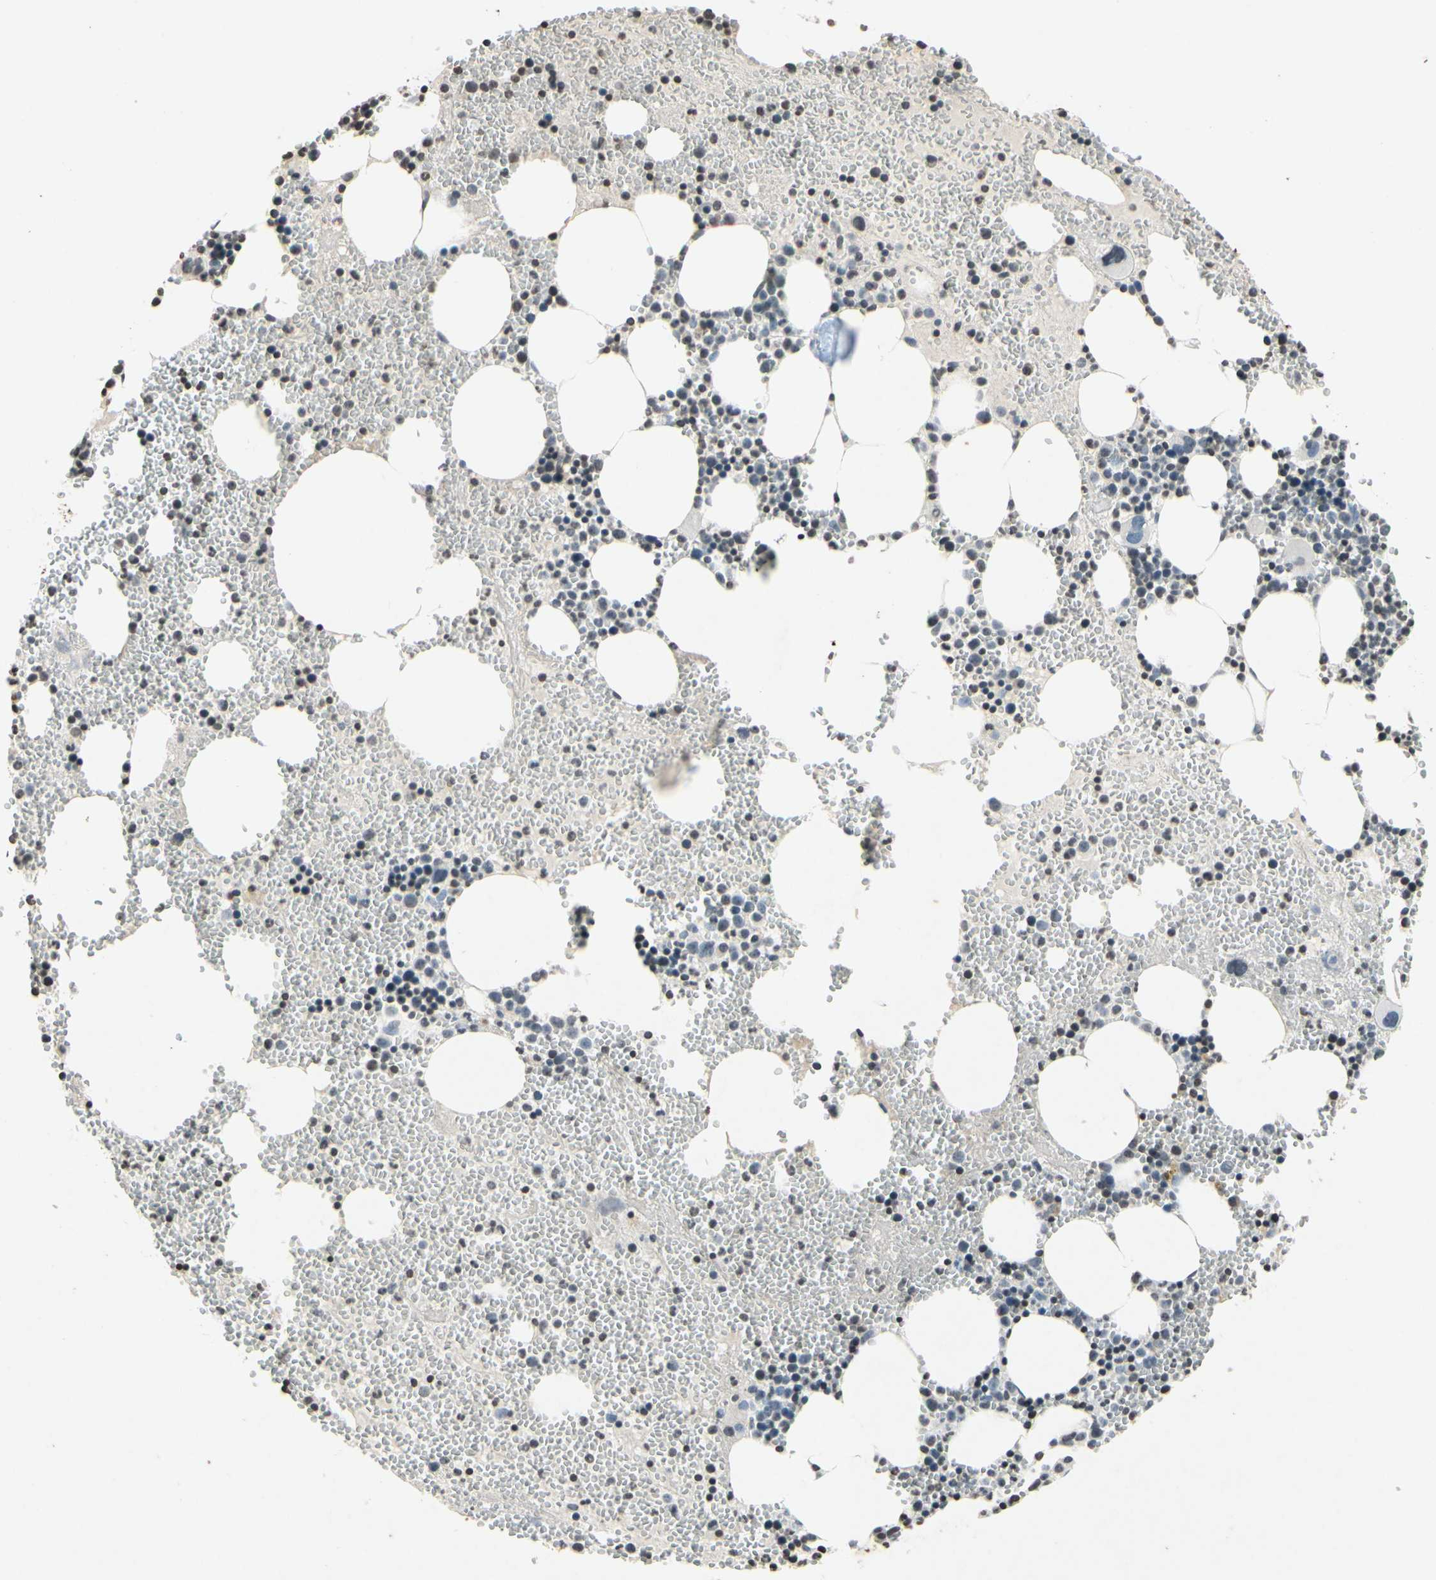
{"staining": {"intensity": "negative", "quantity": "none", "location": "none"}, "tissue": "bone marrow", "cell_type": "Hematopoietic cells", "image_type": "normal", "snomed": [{"axis": "morphology", "description": "Normal tissue, NOS"}, {"axis": "morphology", "description": "Inflammation, NOS"}, {"axis": "topography", "description": "Bone marrow"}], "caption": "Immunohistochemical staining of unremarkable human bone marrow demonstrates no significant positivity in hematopoietic cells.", "gene": "CLDN11", "patient": {"sex": "female", "age": 76}}